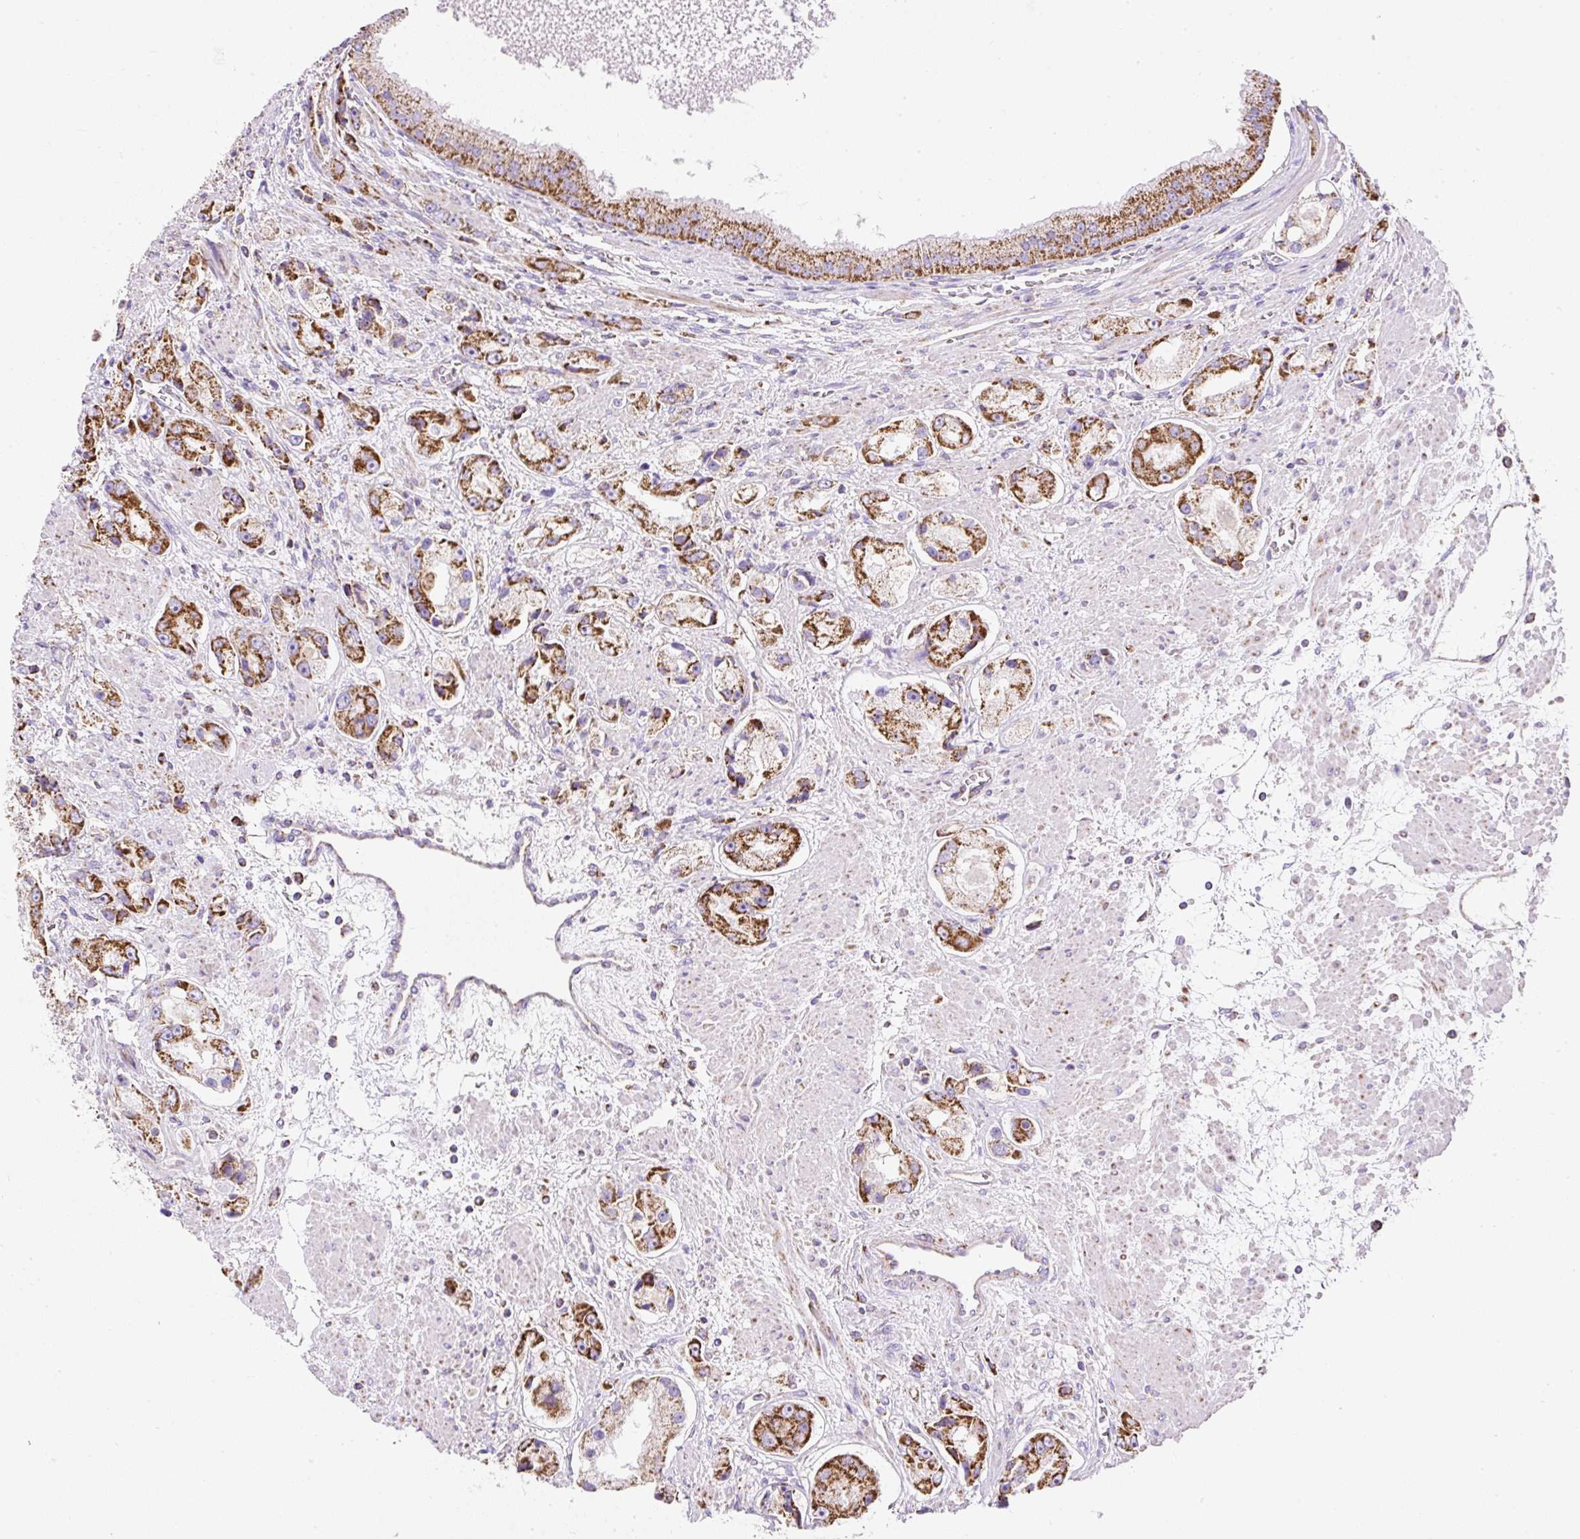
{"staining": {"intensity": "strong", "quantity": ">75%", "location": "cytoplasmic/membranous"}, "tissue": "prostate cancer", "cell_type": "Tumor cells", "image_type": "cancer", "snomed": [{"axis": "morphology", "description": "Adenocarcinoma, High grade"}, {"axis": "topography", "description": "Prostate"}], "caption": "DAB immunohistochemical staining of human prostate cancer displays strong cytoplasmic/membranous protein expression in about >75% of tumor cells.", "gene": "DAAM2", "patient": {"sex": "male", "age": 67}}